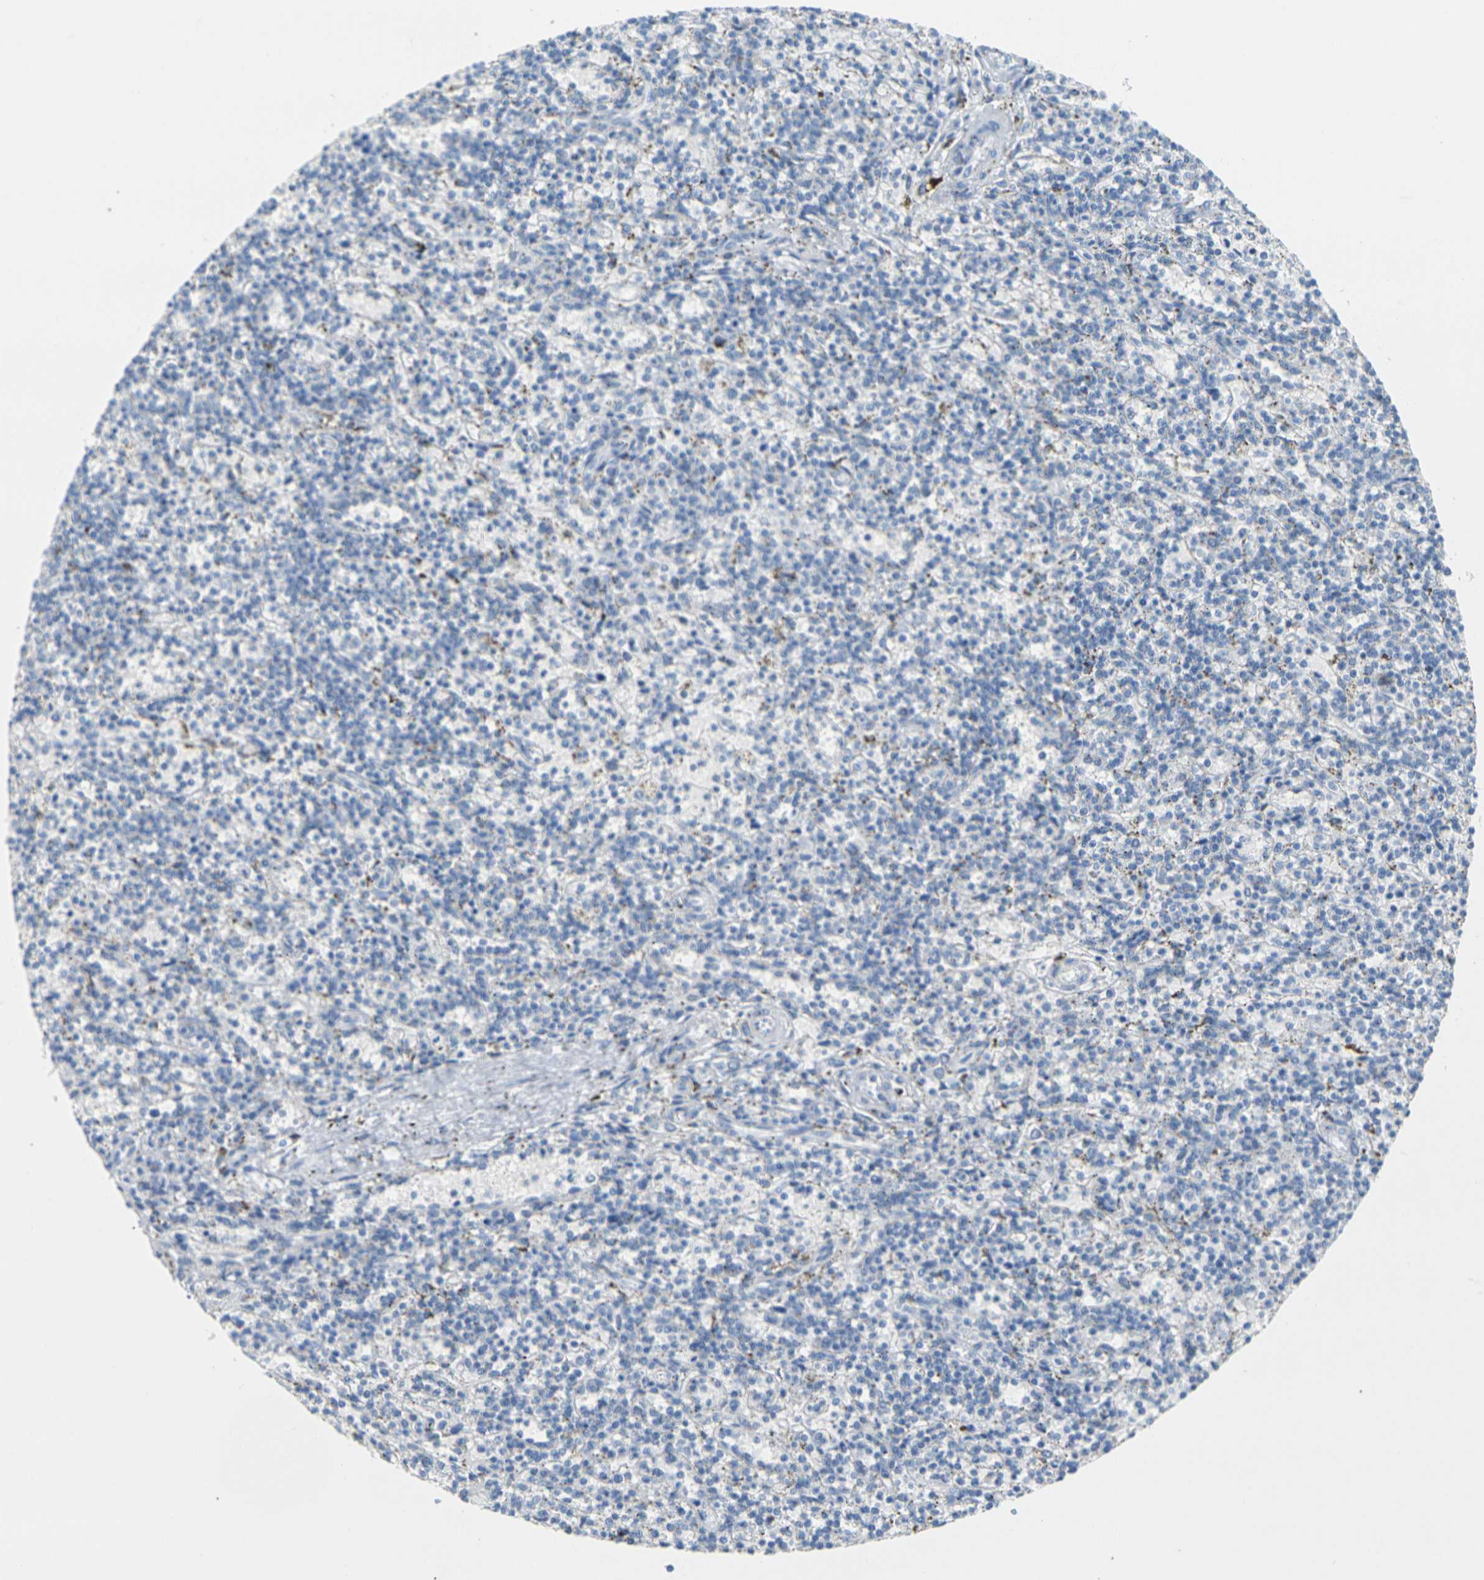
{"staining": {"intensity": "negative", "quantity": "none", "location": "none"}, "tissue": "lymphoma", "cell_type": "Tumor cells", "image_type": "cancer", "snomed": [{"axis": "morphology", "description": "Malignant lymphoma, non-Hodgkin's type, Low grade"}, {"axis": "topography", "description": "Spleen"}], "caption": "IHC photomicrograph of neoplastic tissue: lymphoma stained with DAB shows no significant protein positivity in tumor cells.", "gene": "CLDN7", "patient": {"sex": "male", "age": 73}}